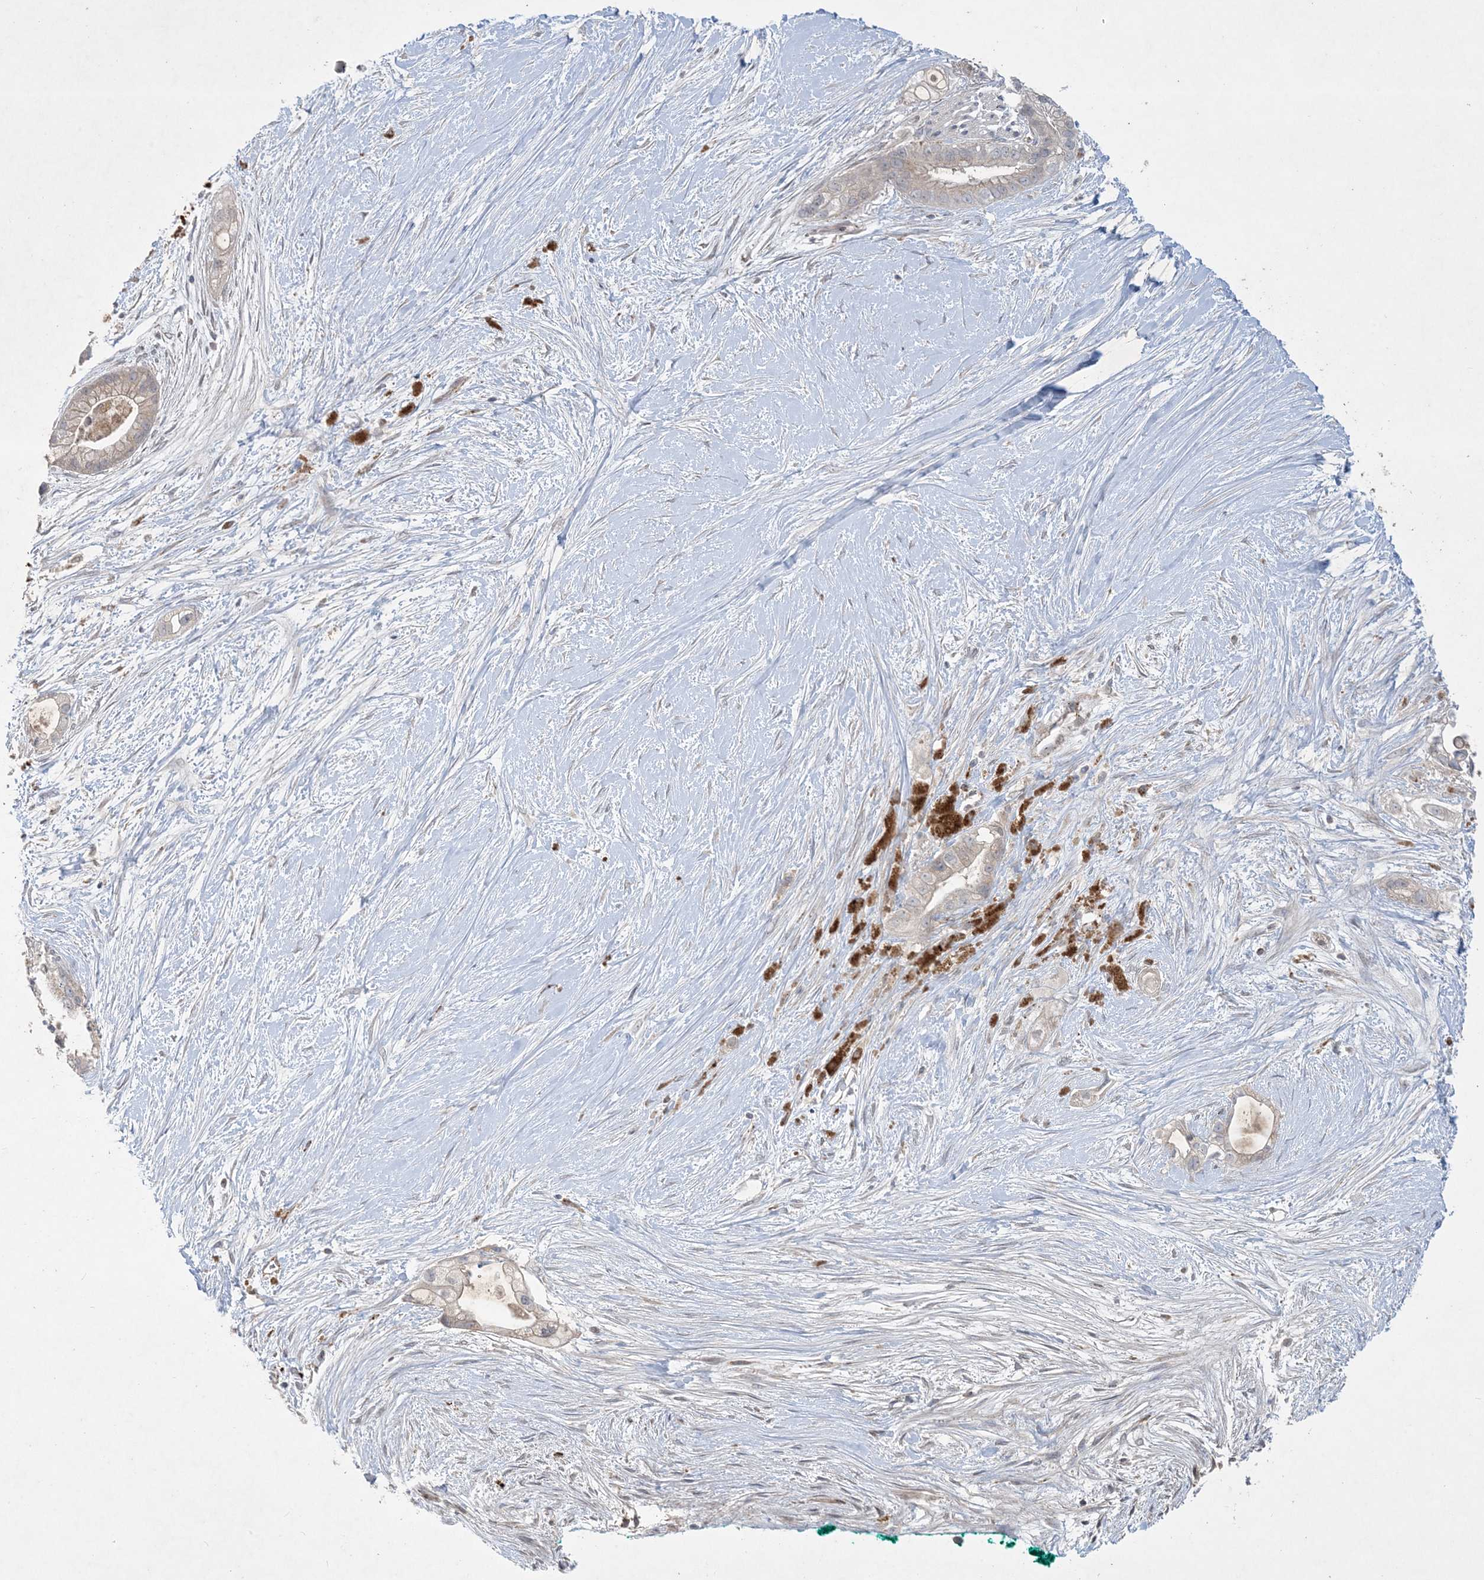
{"staining": {"intensity": "moderate", "quantity": "25%-75%", "location": "cytoplasmic/membranous"}, "tissue": "pancreatic cancer", "cell_type": "Tumor cells", "image_type": "cancer", "snomed": [{"axis": "morphology", "description": "Adenocarcinoma, NOS"}, {"axis": "topography", "description": "Pancreas"}], "caption": "An image of pancreatic cancer (adenocarcinoma) stained for a protein reveals moderate cytoplasmic/membranous brown staining in tumor cells.", "gene": "MRPS18A", "patient": {"sex": "male", "age": 53}}